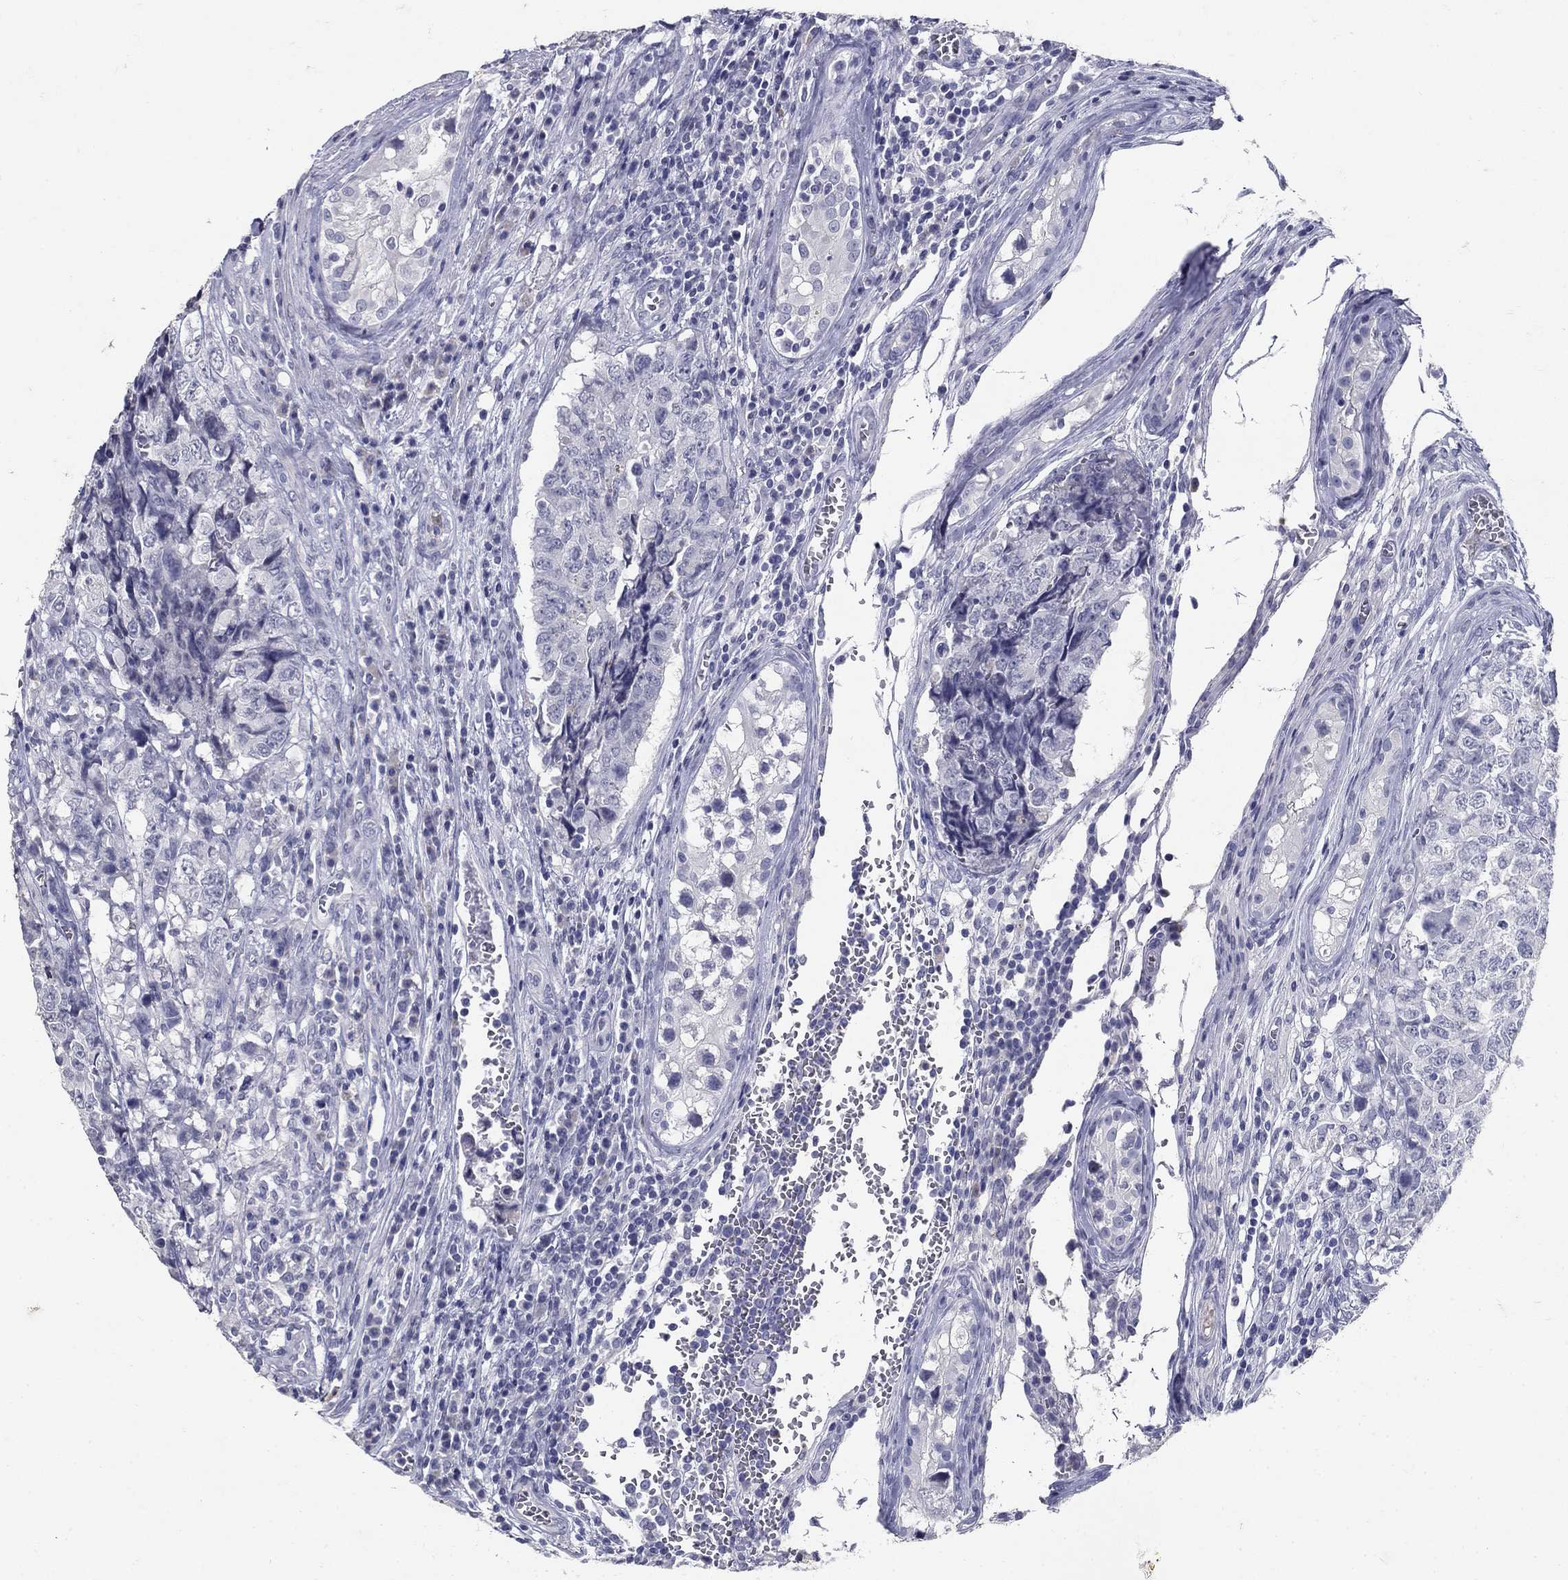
{"staining": {"intensity": "negative", "quantity": "none", "location": "none"}, "tissue": "testis cancer", "cell_type": "Tumor cells", "image_type": "cancer", "snomed": [{"axis": "morphology", "description": "Carcinoma, Embryonal, NOS"}, {"axis": "topography", "description": "Testis"}], "caption": "An immunohistochemistry (IHC) histopathology image of testis cancer is shown. There is no staining in tumor cells of testis cancer. (Stains: DAB (3,3'-diaminobenzidine) immunohistochemistry with hematoxylin counter stain, Microscopy: brightfield microscopy at high magnification).", "gene": "POMC", "patient": {"sex": "male", "age": 23}}